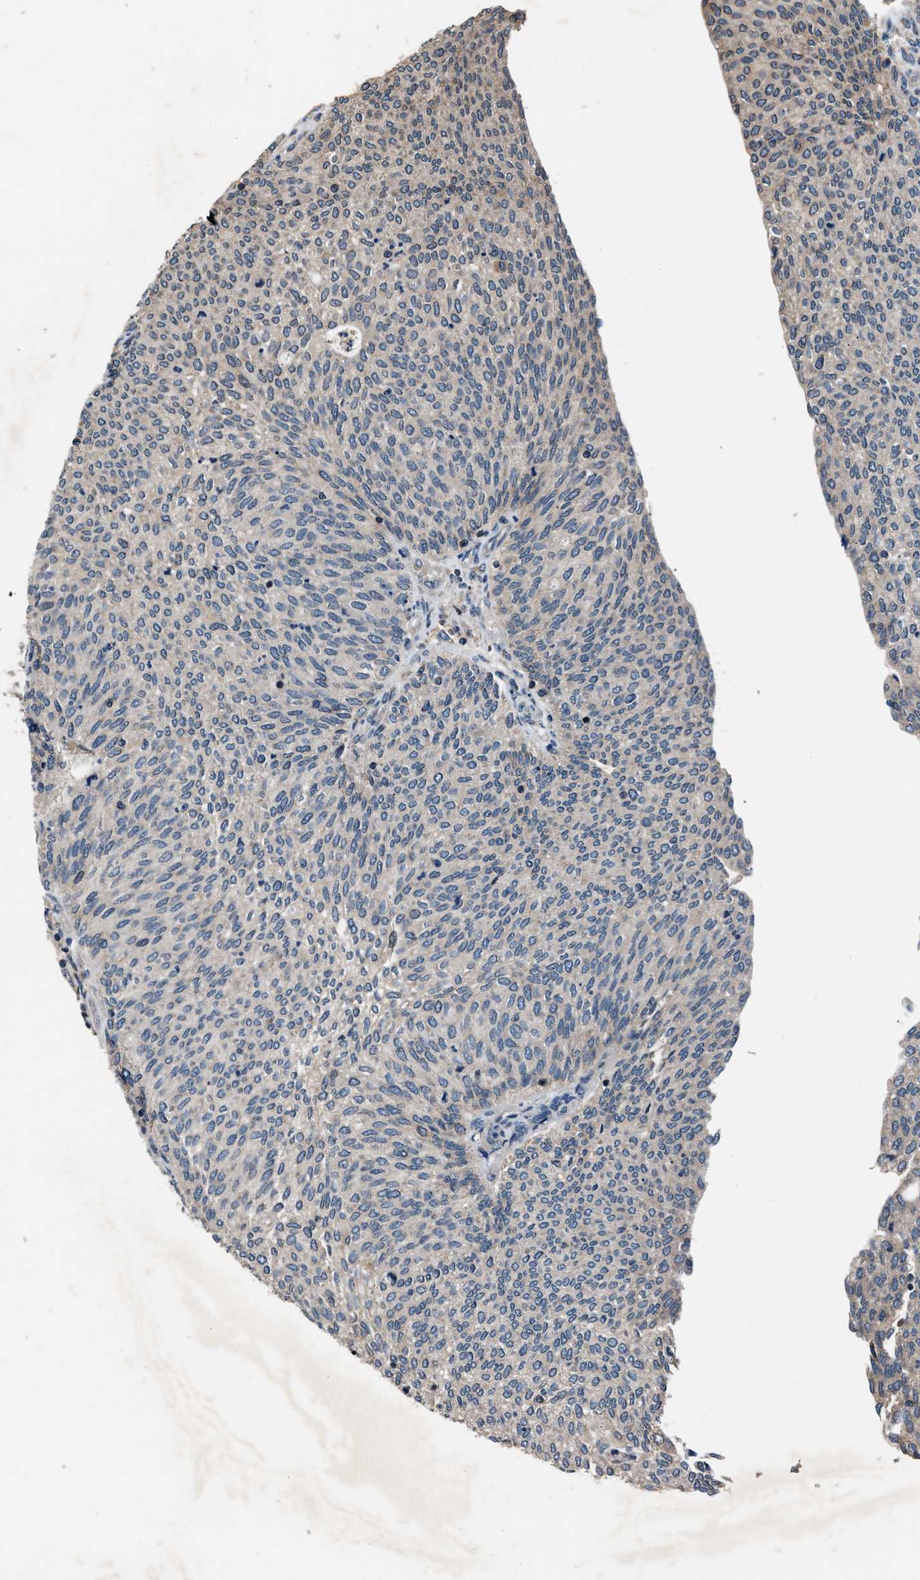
{"staining": {"intensity": "weak", "quantity": "<25%", "location": "cytoplasmic/membranous"}, "tissue": "urothelial cancer", "cell_type": "Tumor cells", "image_type": "cancer", "snomed": [{"axis": "morphology", "description": "Urothelial carcinoma, Low grade"}, {"axis": "topography", "description": "Urinary bladder"}], "caption": "High power microscopy micrograph of an immunohistochemistry photomicrograph of low-grade urothelial carcinoma, revealing no significant expression in tumor cells.", "gene": "TNRC18", "patient": {"sex": "female", "age": 79}}